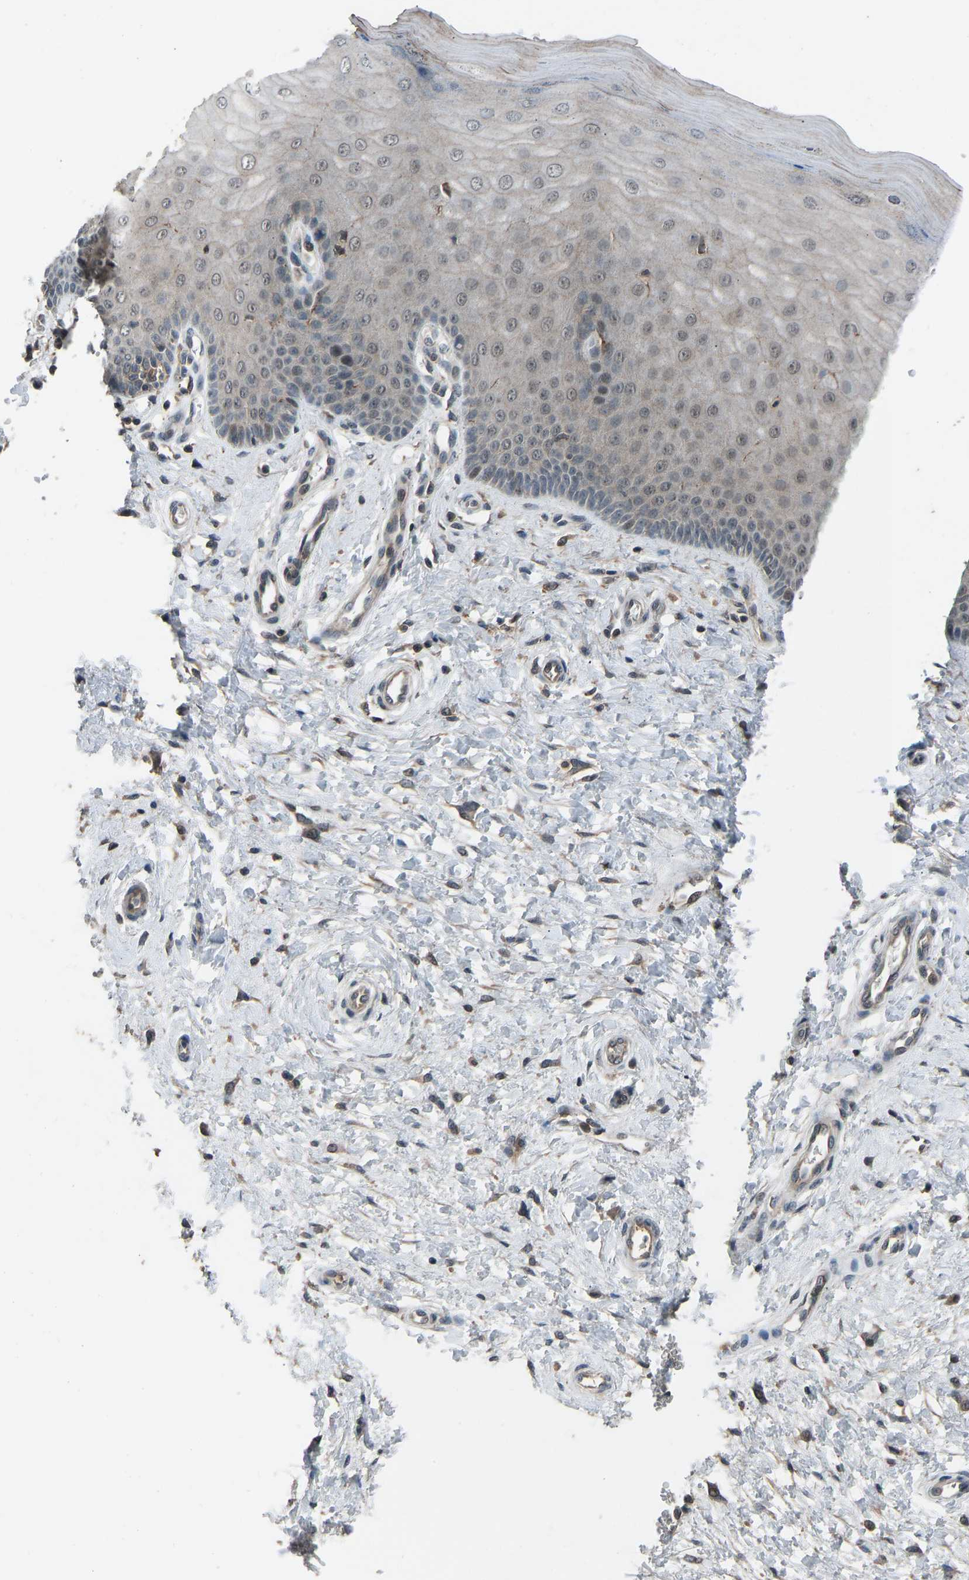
{"staining": {"intensity": "moderate", "quantity": ">75%", "location": "cytoplasmic/membranous,nuclear"}, "tissue": "cervix", "cell_type": "Glandular cells", "image_type": "normal", "snomed": [{"axis": "morphology", "description": "Normal tissue, NOS"}, {"axis": "topography", "description": "Cervix"}], "caption": "This micrograph shows immunohistochemistry (IHC) staining of normal human cervix, with medium moderate cytoplasmic/membranous,nuclear staining in about >75% of glandular cells.", "gene": "SLC43A1", "patient": {"sex": "female", "age": 55}}